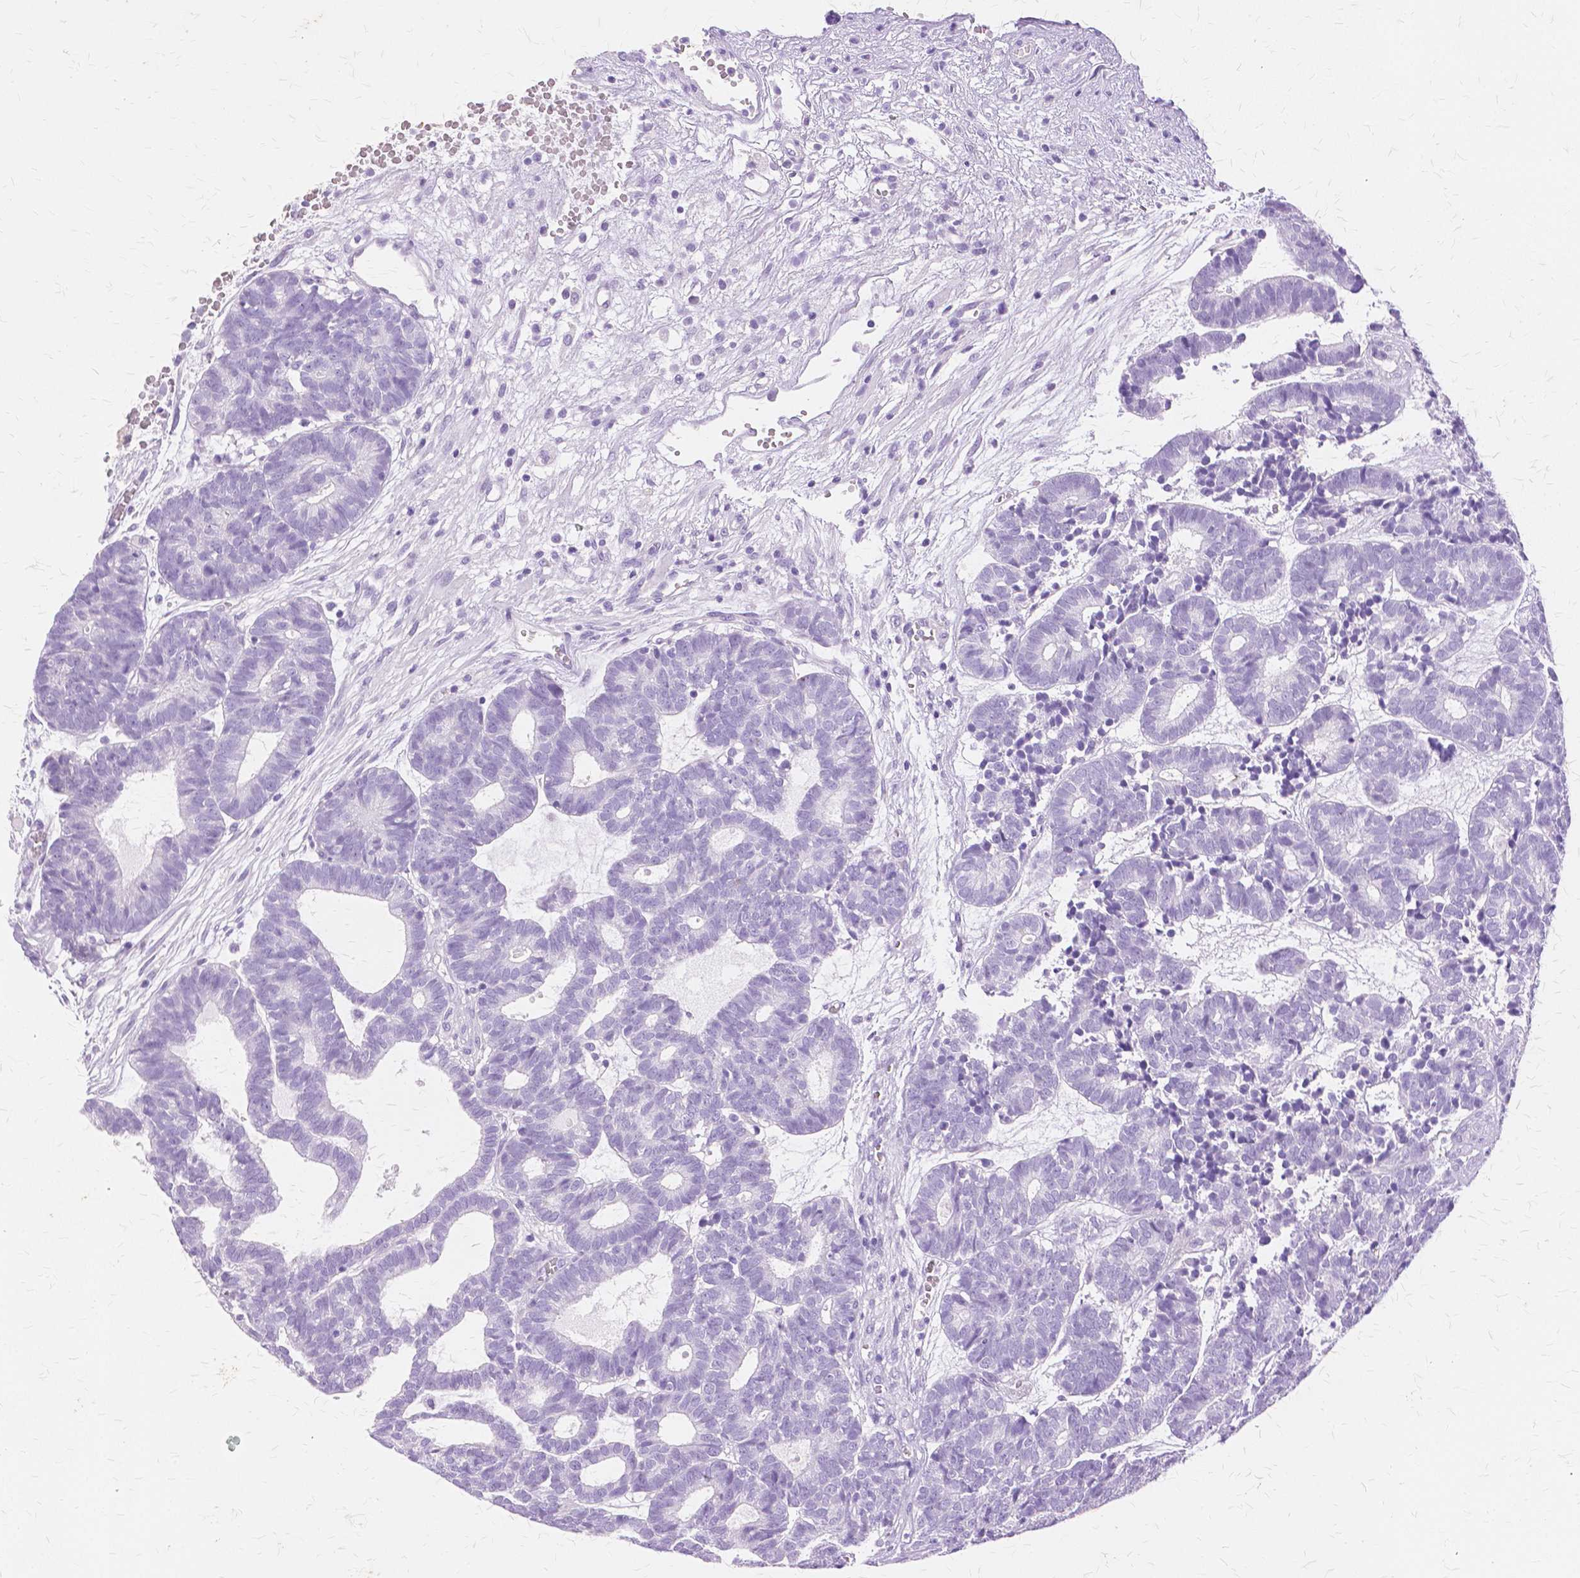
{"staining": {"intensity": "negative", "quantity": "none", "location": "none"}, "tissue": "head and neck cancer", "cell_type": "Tumor cells", "image_type": "cancer", "snomed": [{"axis": "morphology", "description": "Adenocarcinoma, NOS"}, {"axis": "topography", "description": "Head-Neck"}], "caption": "Immunohistochemistry (IHC) micrograph of head and neck adenocarcinoma stained for a protein (brown), which displays no staining in tumor cells. Nuclei are stained in blue.", "gene": "TGM1", "patient": {"sex": "female", "age": 81}}